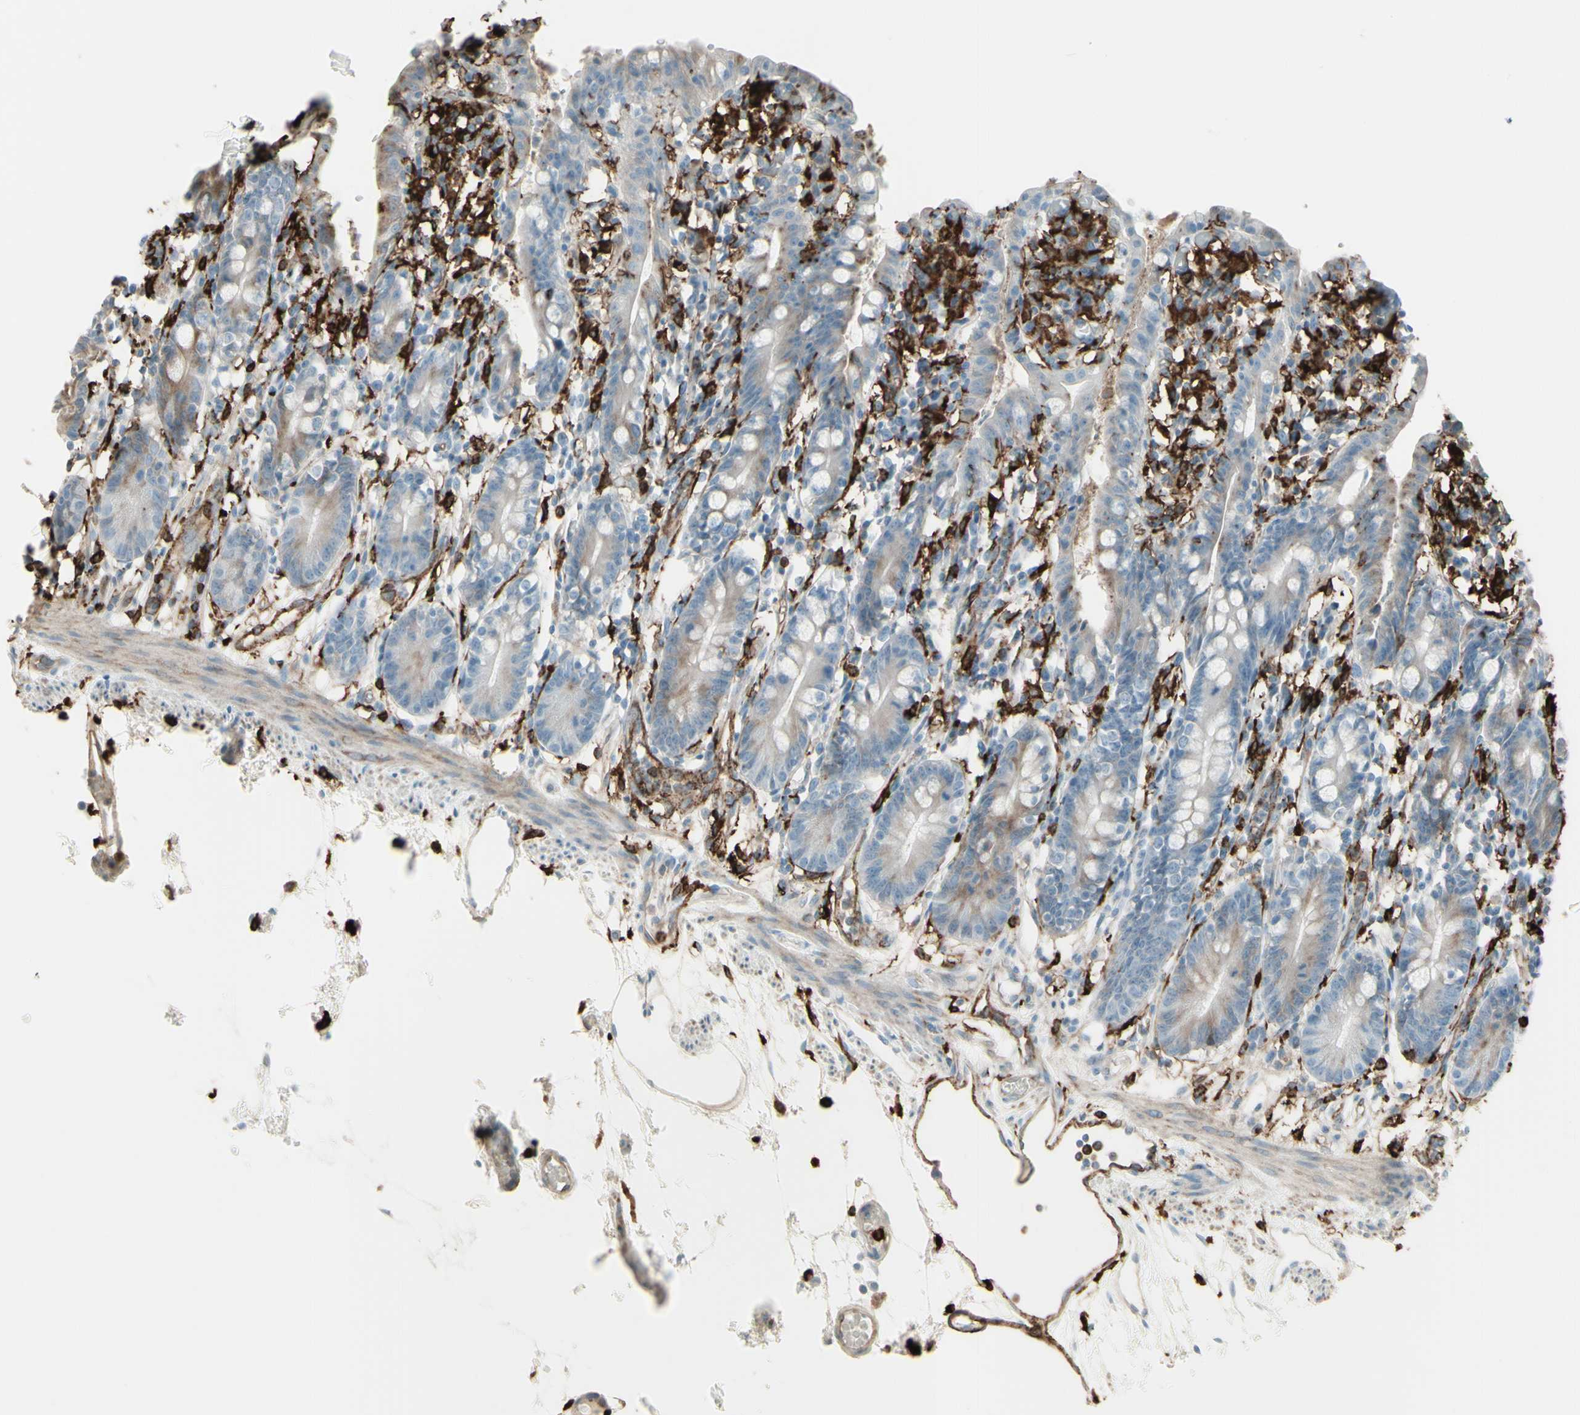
{"staining": {"intensity": "weak", "quantity": "25%-75%", "location": "cytoplasmic/membranous"}, "tissue": "small intestine", "cell_type": "Glandular cells", "image_type": "normal", "snomed": [{"axis": "morphology", "description": "Normal tissue, NOS"}, {"axis": "morphology", "description": "Cystadenocarcinoma, serous, Metastatic site"}, {"axis": "topography", "description": "Small intestine"}], "caption": "Protein expression analysis of unremarkable human small intestine reveals weak cytoplasmic/membranous positivity in approximately 25%-75% of glandular cells.", "gene": "HLA", "patient": {"sex": "female", "age": 61}}